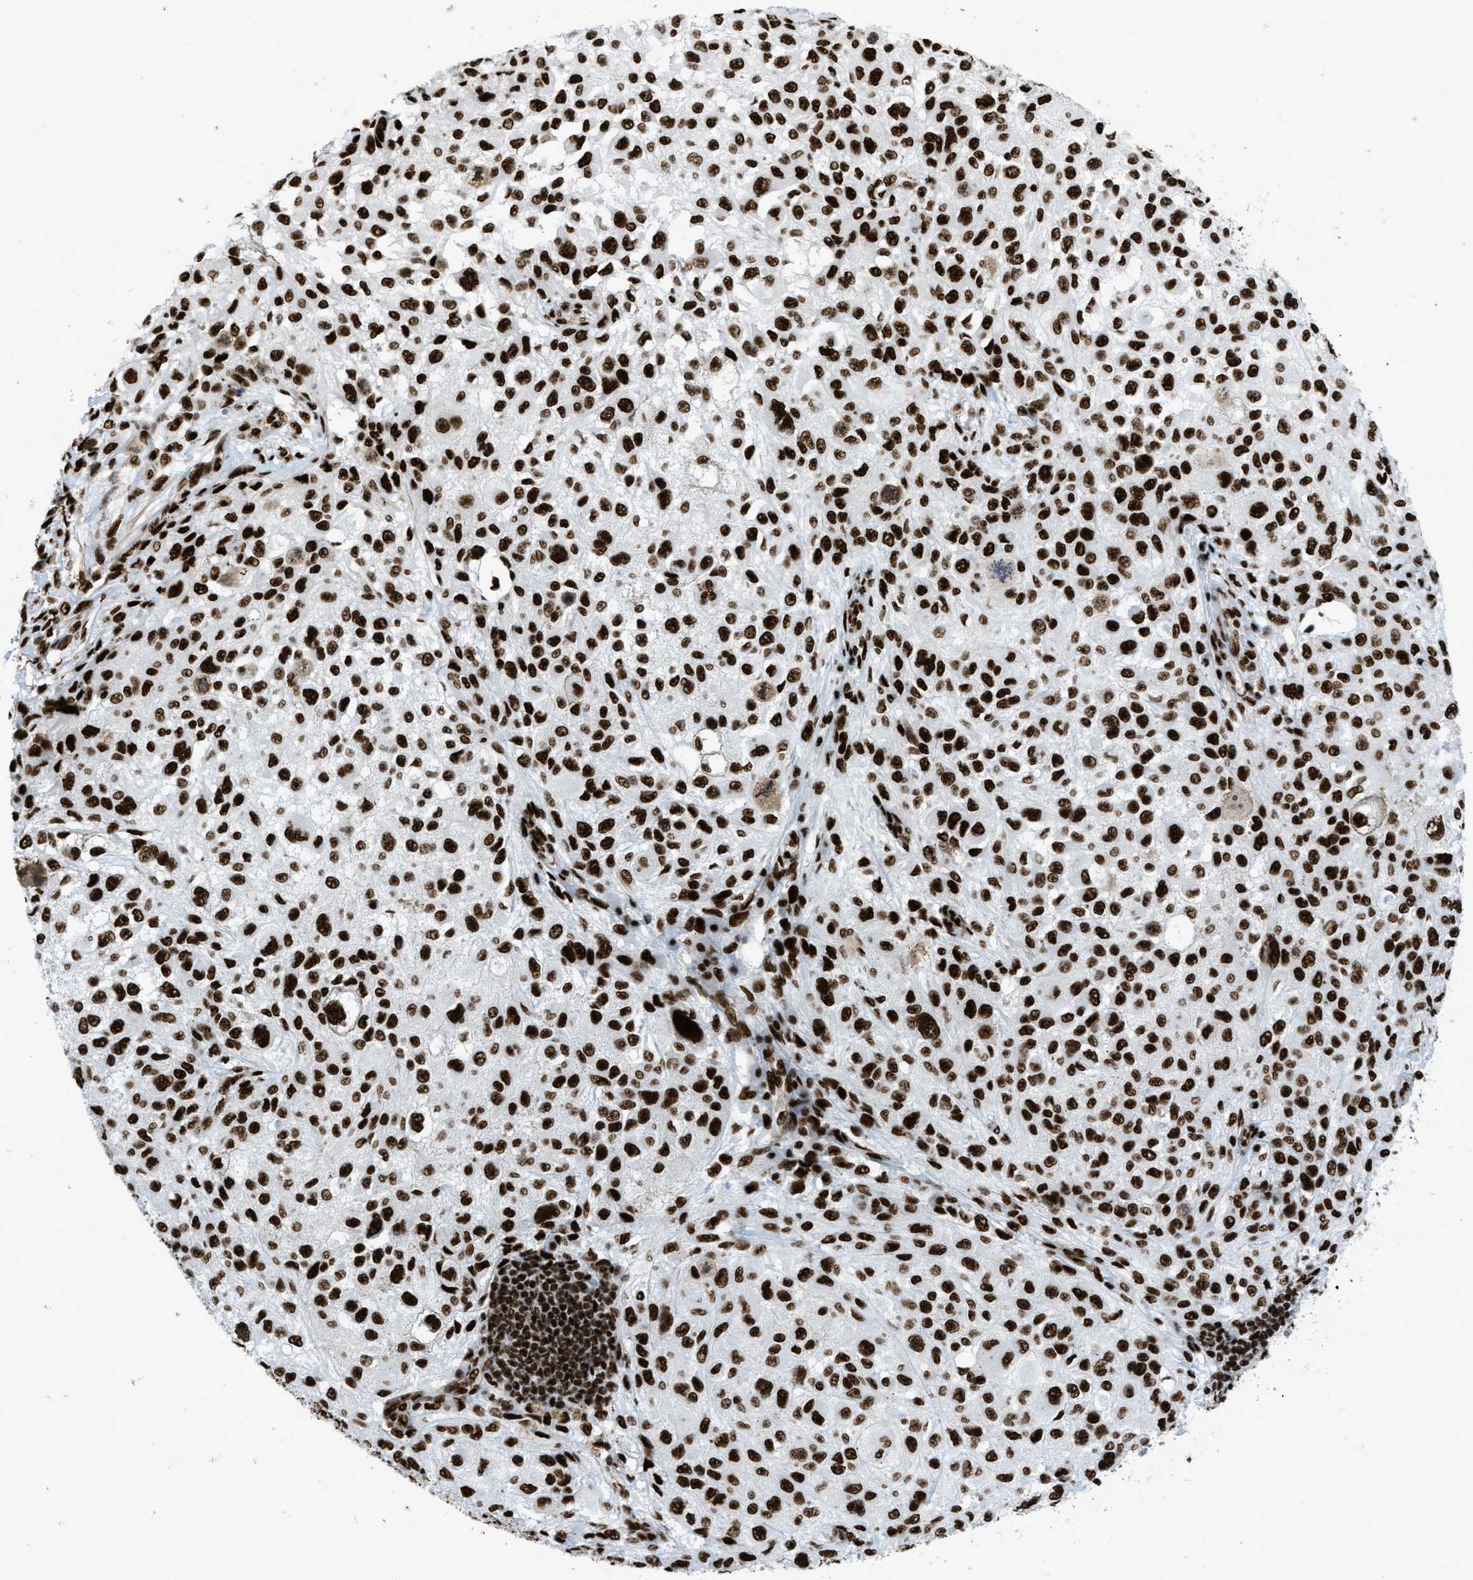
{"staining": {"intensity": "strong", "quantity": ">75%", "location": "nuclear"}, "tissue": "melanoma", "cell_type": "Tumor cells", "image_type": "cancer", "snomed": [{"axis": "morphology", "description": "Necrosis, NOS"}, {"axis": "morphology", "description": "Malignant melanoma, NOS"}, {"axis": "topography", "description": "Skin"}], "caption": "Protein analysis of melanoma tissue exhibits strong nuclear staining in approximately >75% of tumor cells.", "gene": "ZNF207", "patient": {"sex": "female", "age": 87}}